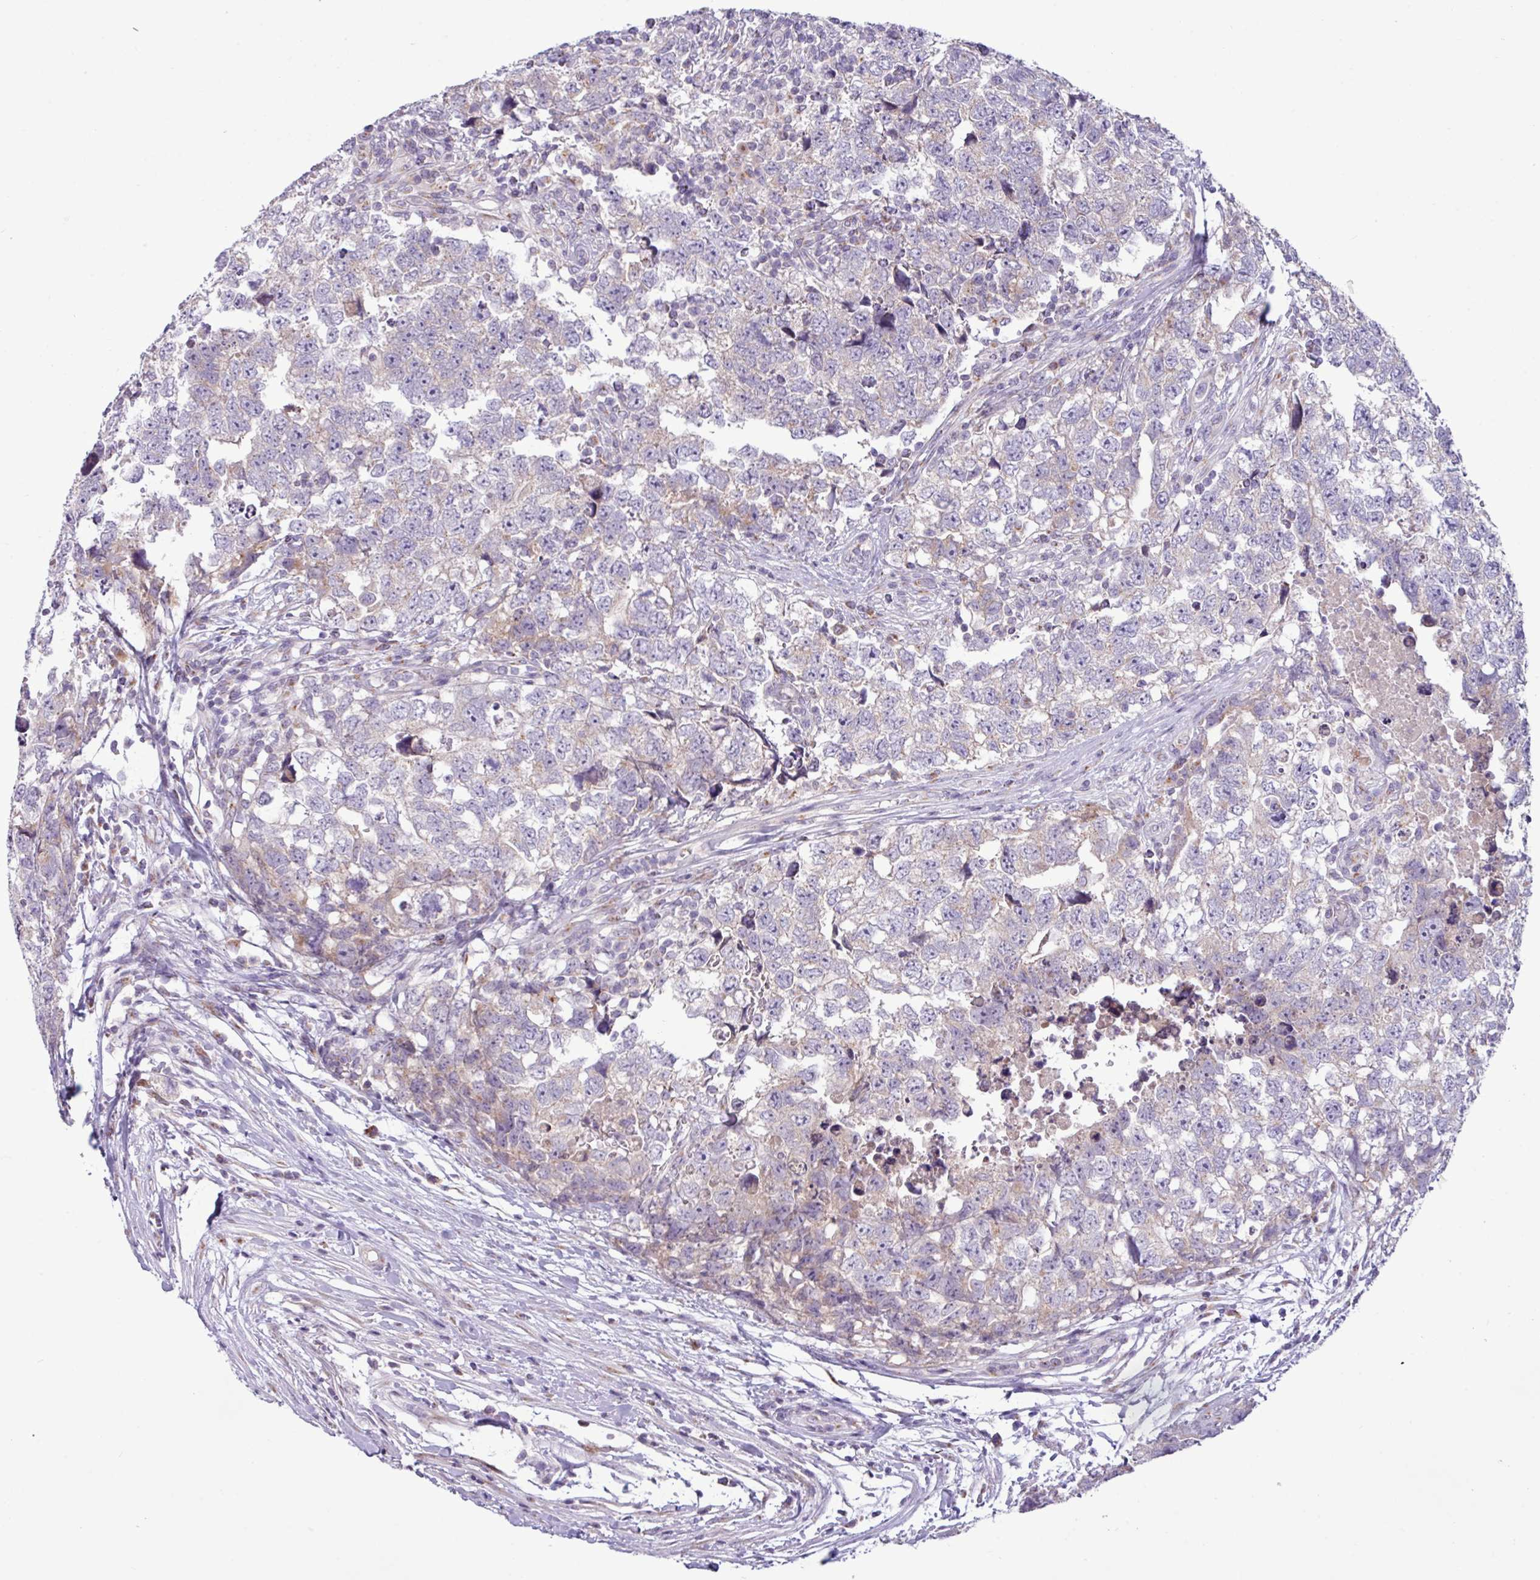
{"staining": {"intensity": "weak", "quantity": "<25%", "location": "cytoplasmic/membranous"}, "tissue": "testis cancer", "cell_type": "Tumor cells", "image_type": "cancer", "snomed": [{"axis": "morphology", "description": "Carcinoma, Embryonal, NOS"}, {"axis": "topography", "description": "Testis"}], "caption": "Testis cancer (embryonal carcinoma) was stained to show a protein in brown. There is no significant expression in tumor cells.", "gene": "STIMATE", "patient": {"sex": "male", "age": 22}}